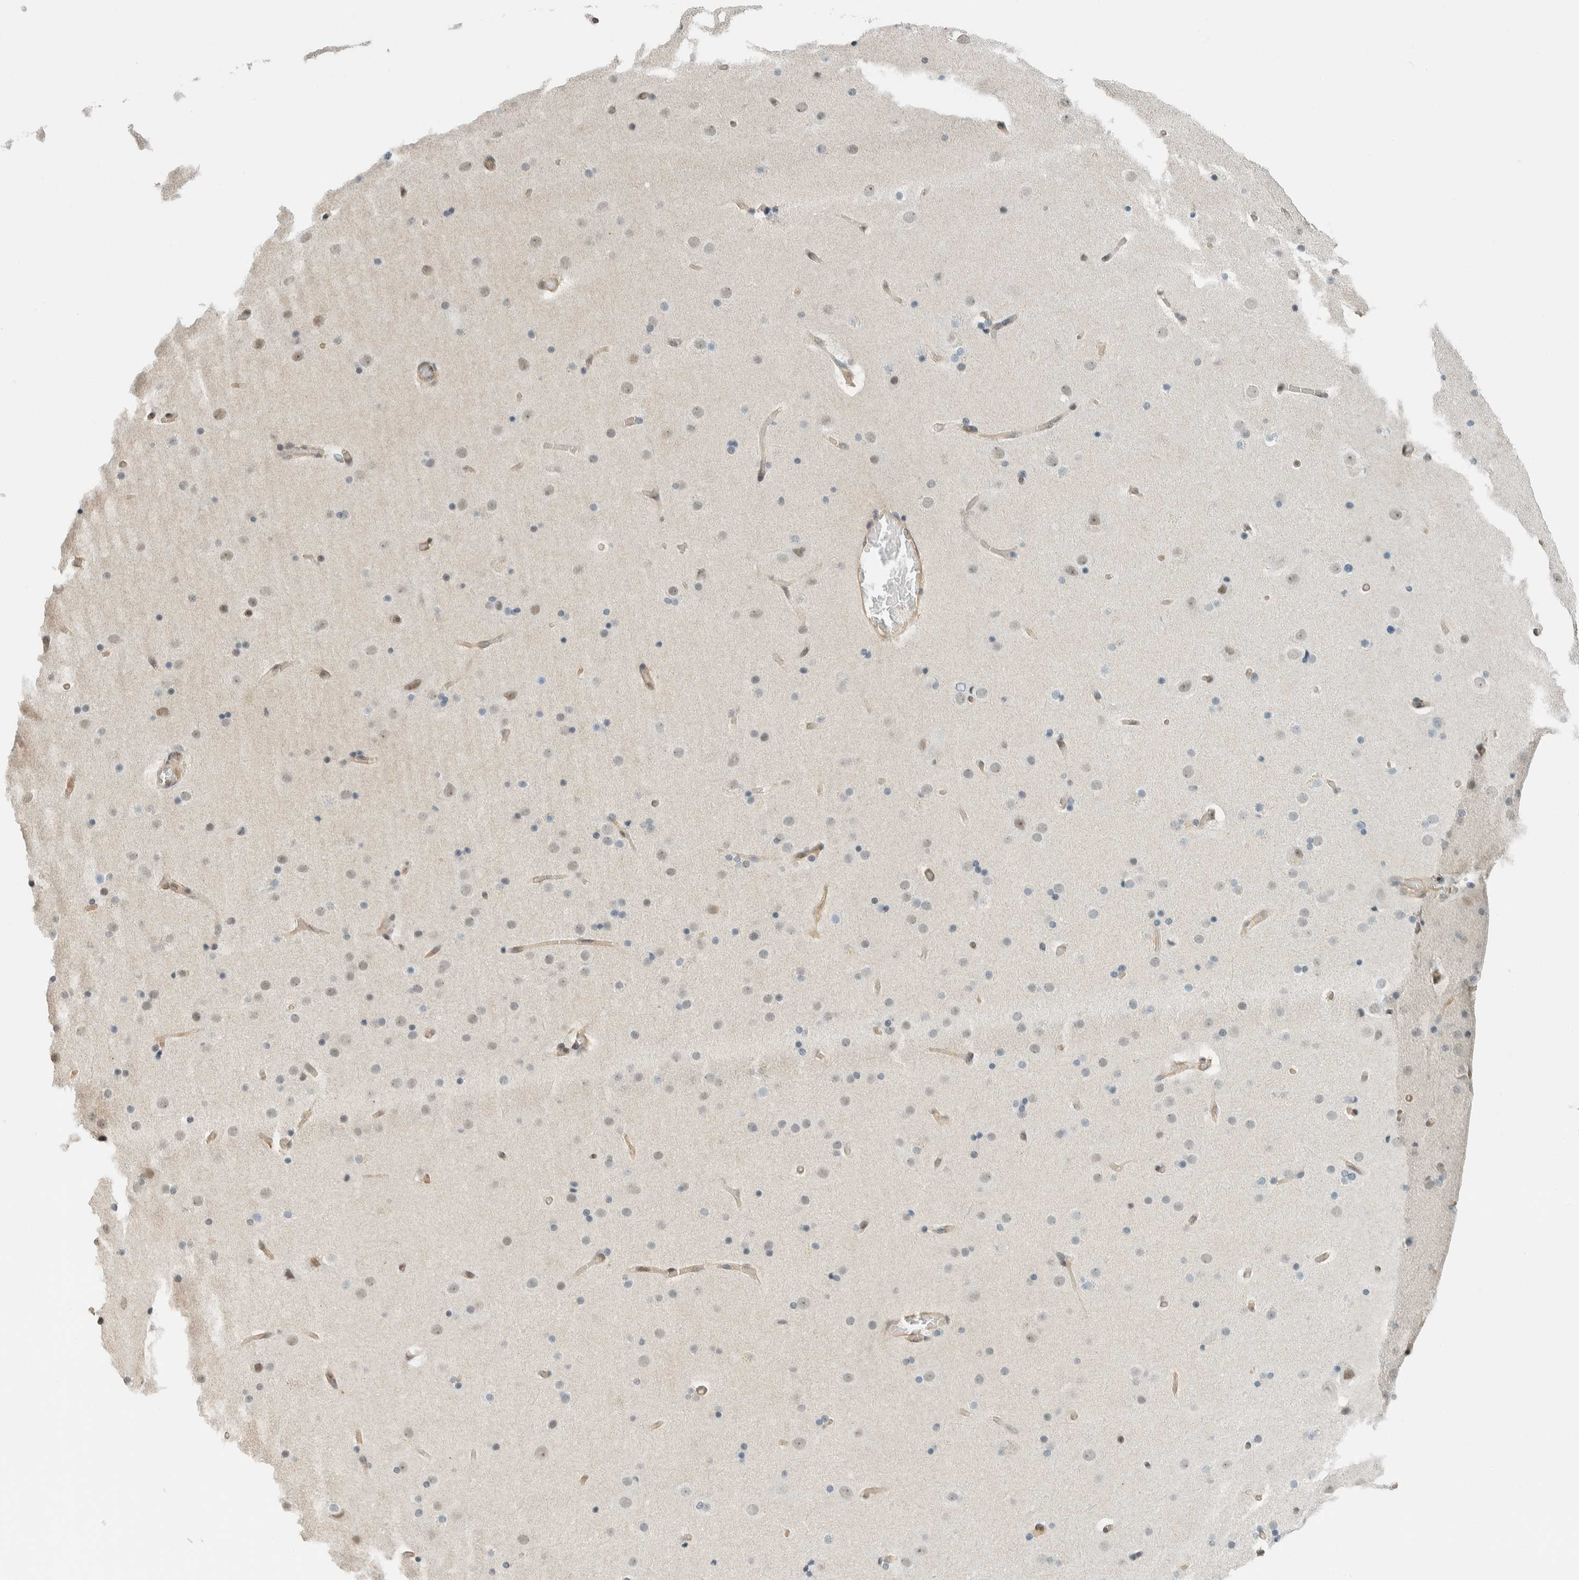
{"staining": {"intensity": "weak", "quantity": "25%-75%", "location": "cytoplasmic/membranous"}, "tissue": "cerebral cortex", "cell_type": "Endothelial cells", "image_type": "normal", "snomed": [{"axis": "morphology", "description": "Normal tissue, NOS"}, {"axis": "topography", "description": "Cerebral cortex"}], "caption": "Cerebral cortex stained with IHC demonstrates weak cytoplasmic/membranous staining in approximately 25%-75% of endothelial cells. The staining was performed using DAB, with brown indicating positive protein expression. Nuclei are stained blue with hematoxylin.", "gene": "NIBAN2", "patient": {"sex": "male", "age": 57}}